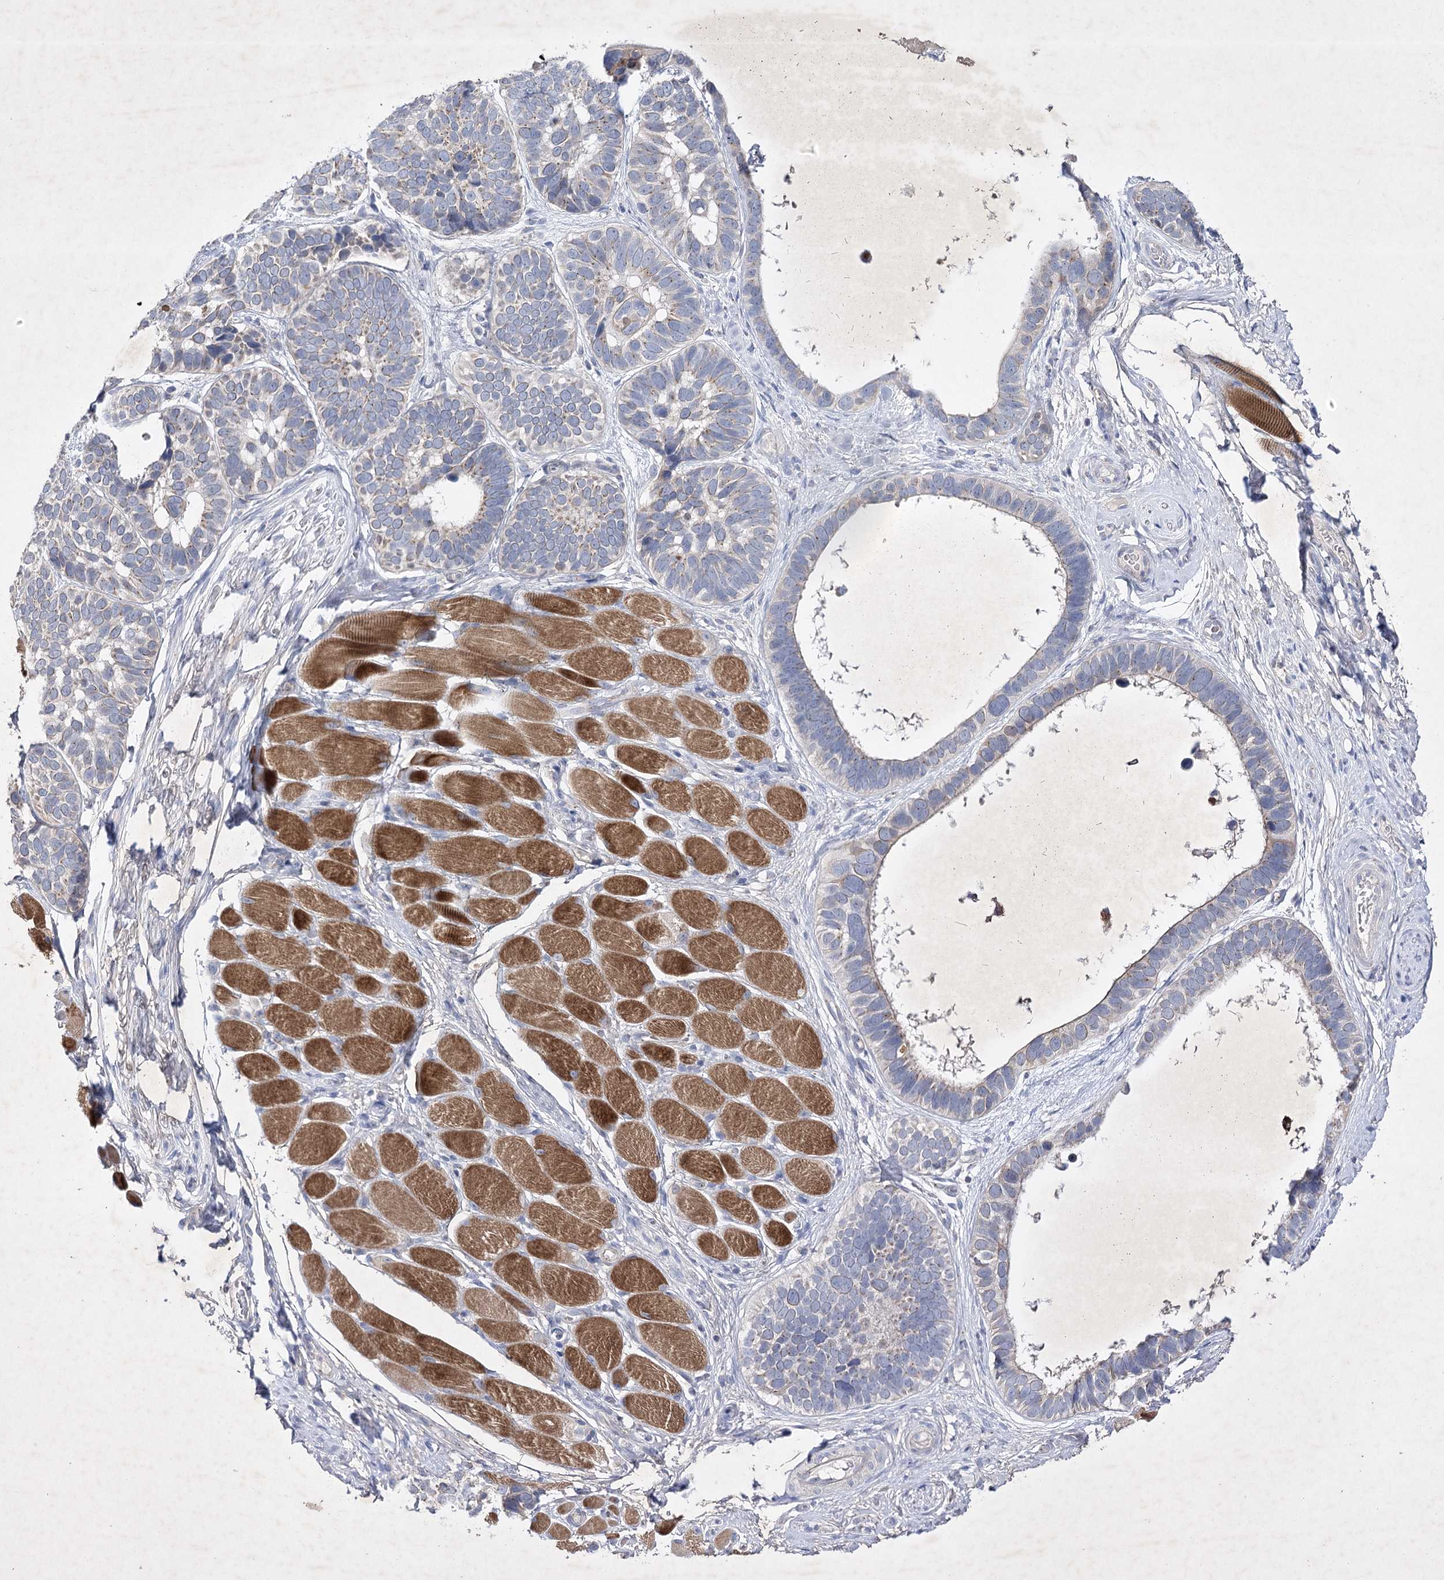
{"staining": {"intensity": "negative", "quantity": "none", "location": "none"}, "tissue": "skin cancer", "cell_type": "Tumor cells", "image_type": "cancer", "snomed": [{"axis": "morphology", "description": "Basal cell carcinoma"}, {"axis": "topography", "description": "Skin"}], "caption": "There is no significant expression in tumor cells of skin cancer (basal cell carcinoma).", "gene": "COX15", "patient": {"sex": "male", "age": 62}}